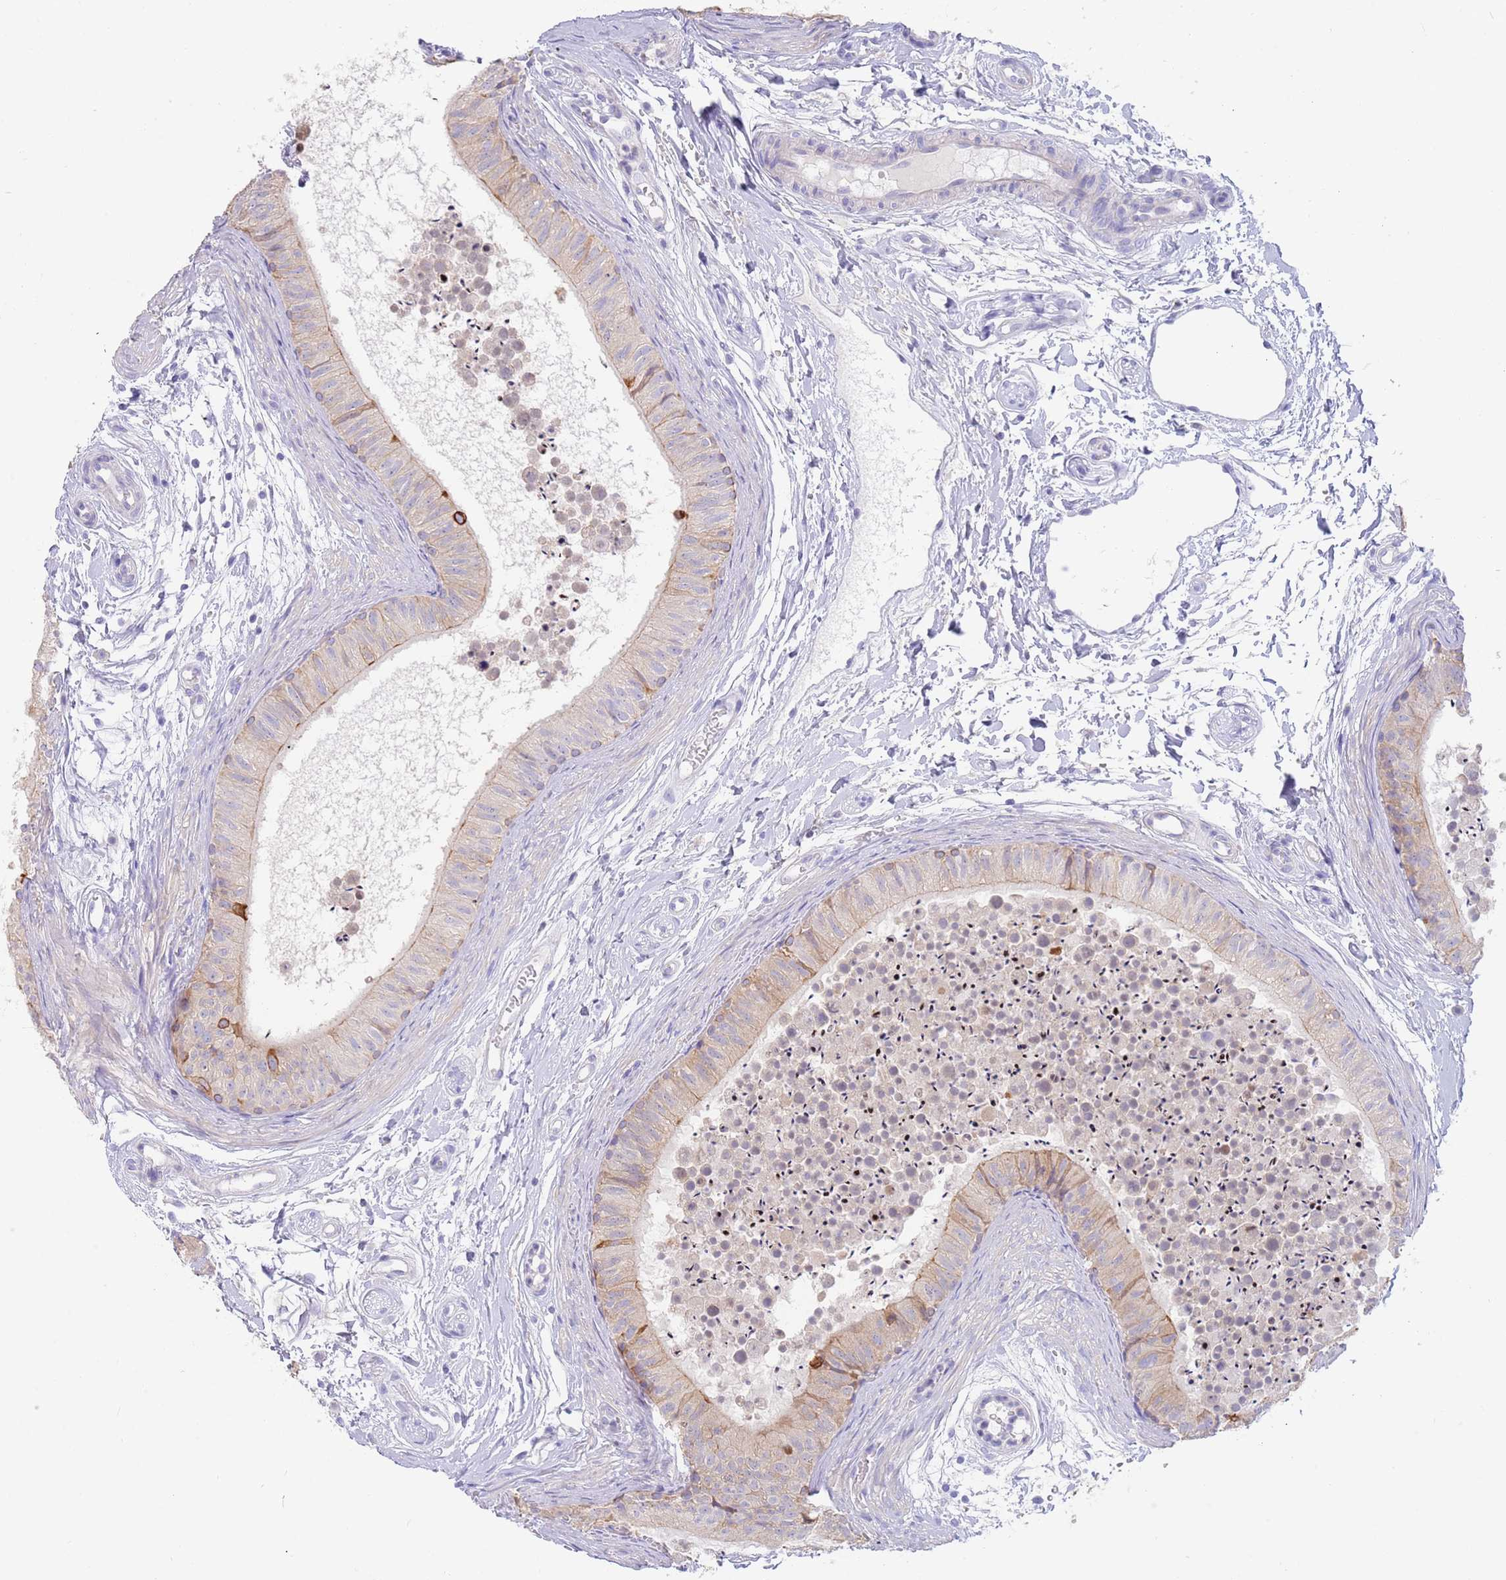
{"staining": {"intensity": "moderate", "quantity": "25%-75%", "location": "cytoplasmic/membranous"}, "tissue": "epididymis", "cell_type": "Glandular cells", "image_type": "normal", "snomed": [{"axis": "morphology", "description": "Normal tissue, NOS"}, {"axis": "topography", "description": "Epididymis"}], "caption": "Immunohistochemistry (DAB) staining of normal epididymis reveals moderate cytoplasmic/membranous protein expression in approximately 25%-75% of glandular cells.", "gene": "CCDC149", "patient": {"sex": "male", "age": 15}}